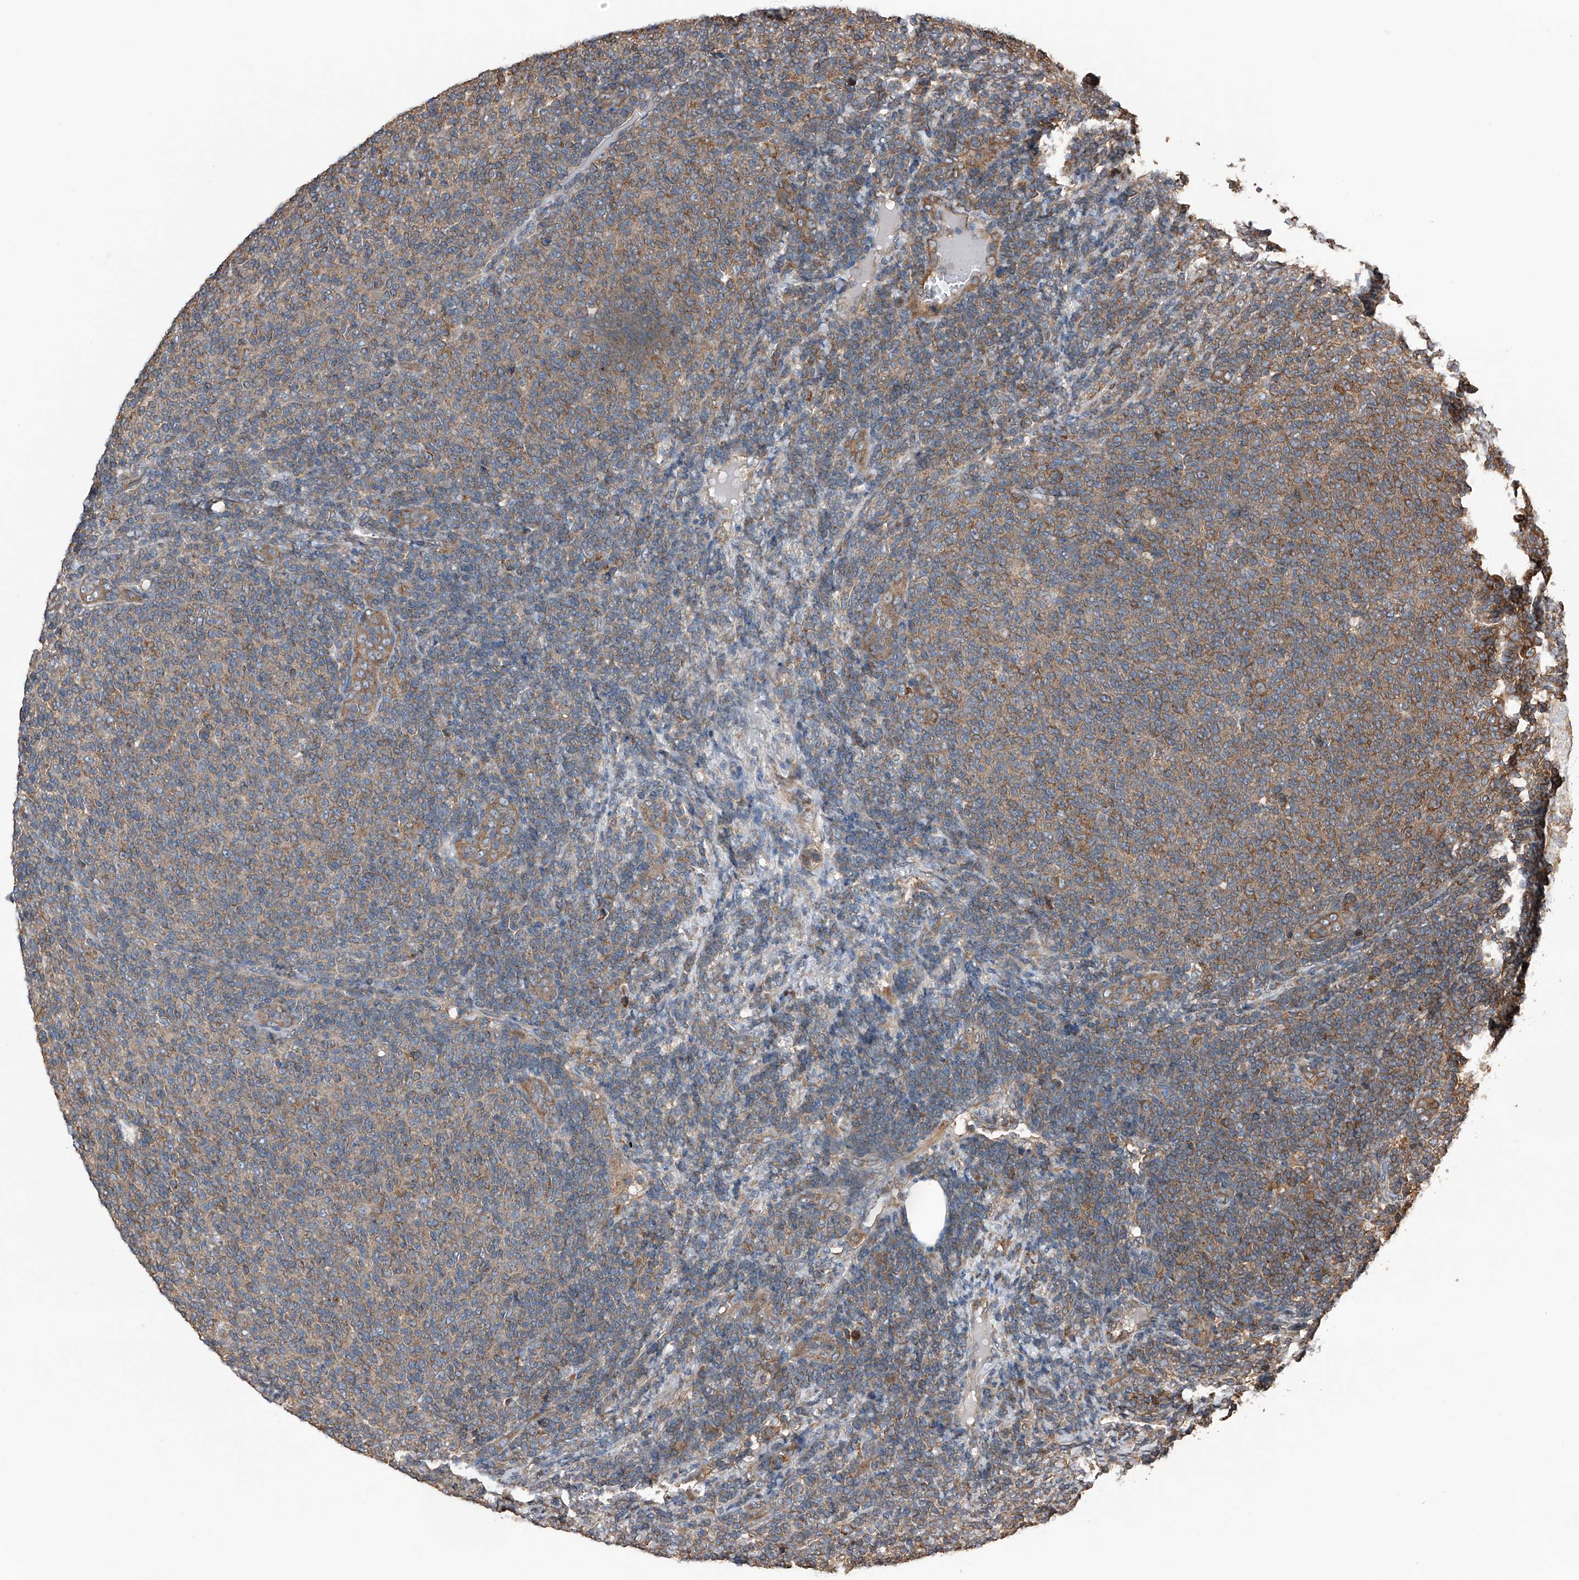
{"staining": {"intensity": "moderate", "quantity": "<25%", "location": "cytoplasmic/membranous"}, "tissue": "lymphoma", "cell_type": "Tumor cells", "image_type": "cancer", "snomed": [{"axis": "morphology", "description": "Malignant lymphoma, non-Hodgkin's type, Low grade"}, {"axis": "topography", "description": "Lymph node"}], "caption": "Immunohistochemical staining of malignant lymphoma, non-Hodgkin's type (low-grade) shows low levels of moderate cytoplasmic/membranous positivity in about <25% of tumor cells. (DAB (3,3'-diaminobenzidine) IHC with brightfield microscopy, high magnification).", "gene": "KCNJ2", "patient": {"sex": "male", "age": 66}}